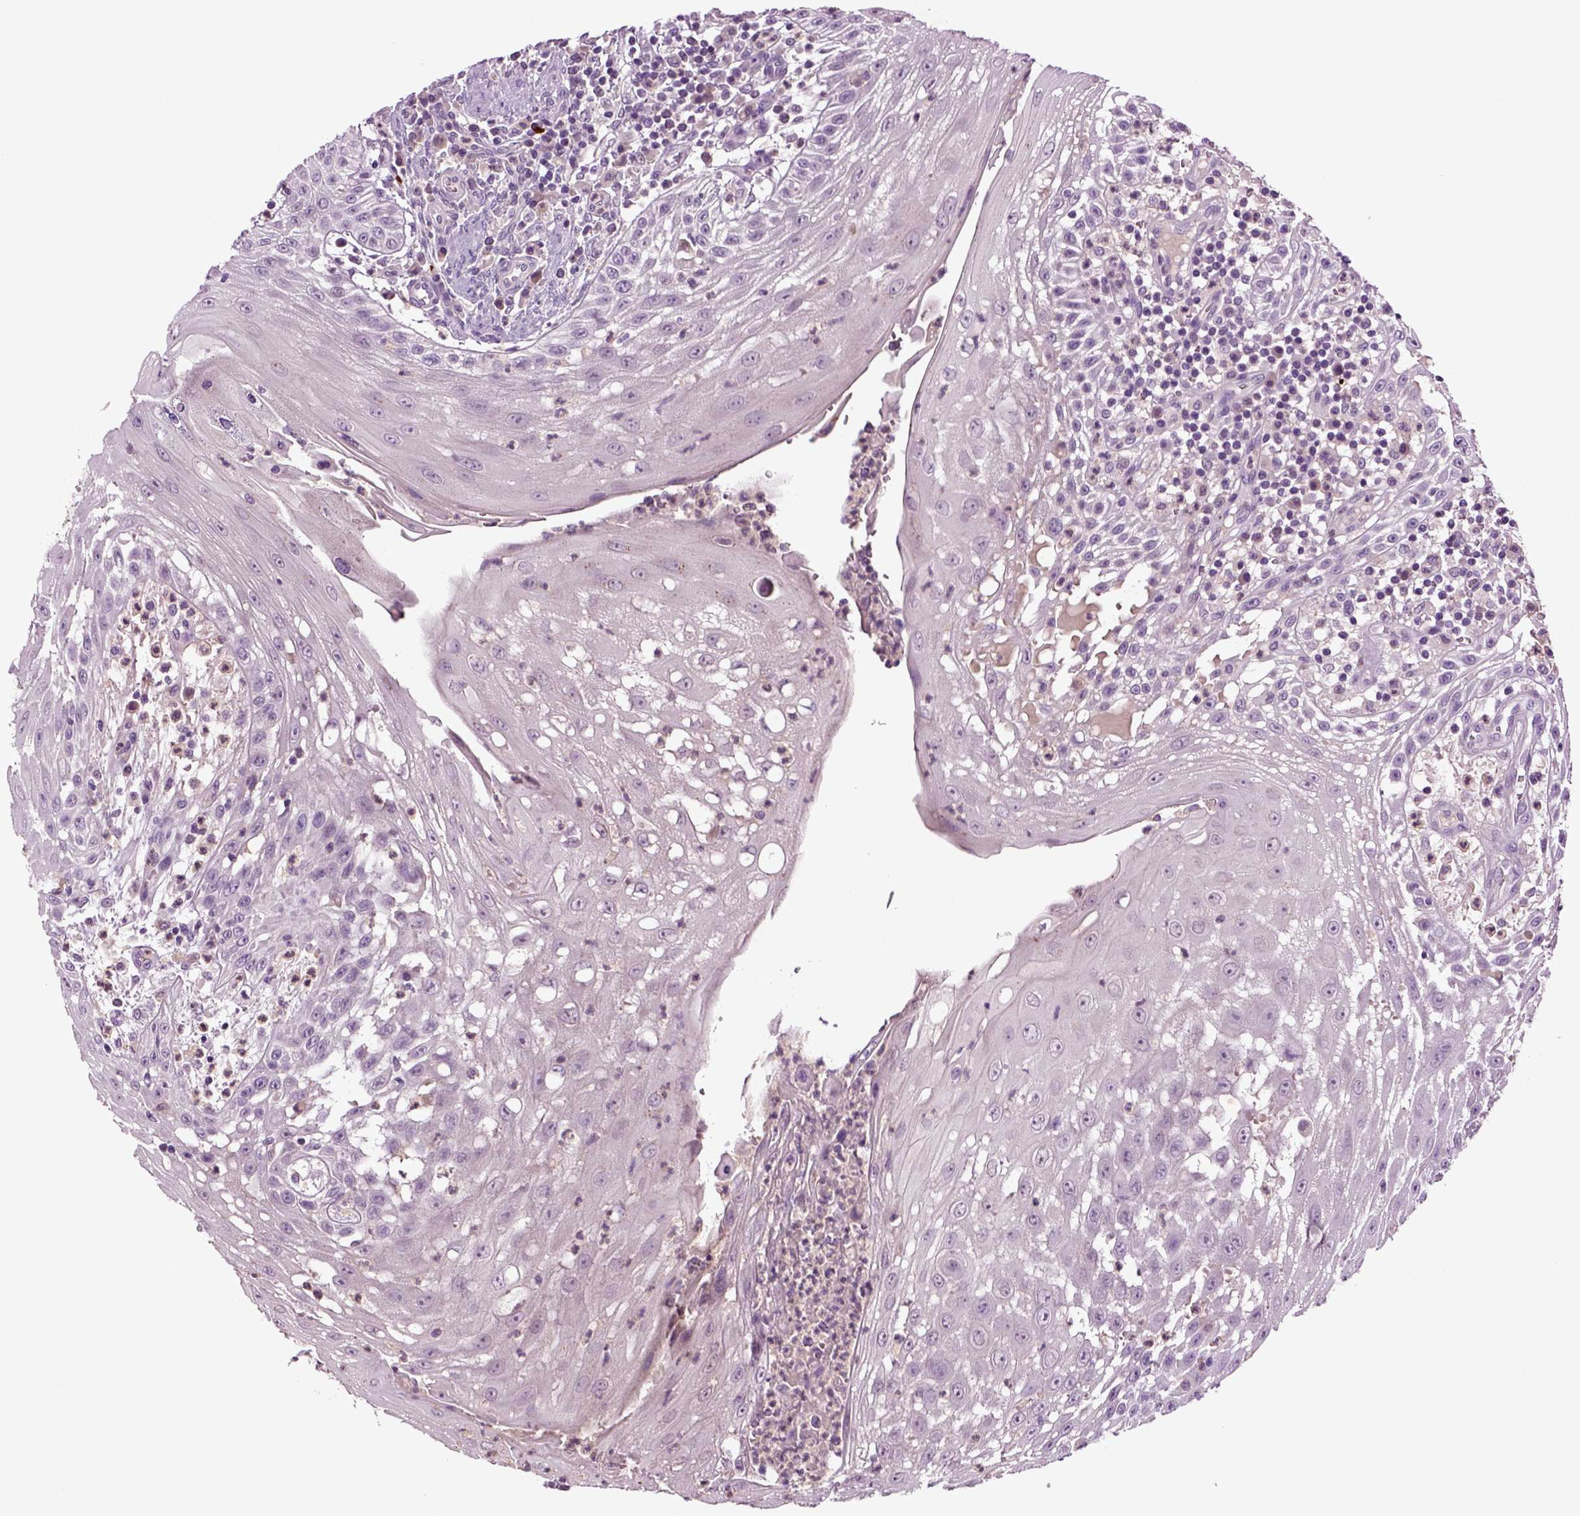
{"staining": {"intensity": "negative", "quantity": "none", "location": "none"}, "tissue": "head and neck cancer", "cell_type": "Tumor cells", "image_type": "cancer", "snomed": [{"axis": "morphology", "description": "Squamous cell carcinoma, NOS"}, {"axis": "topography", "description": "Oral tissue"}, {"axis": "topography", "description": "Head-Neck"}], "caption": "DAB immunohistochemical staining of squamous cell carcinoma (head and neck) demonstrates no significant staining in tumor cells.", "gene": "FGF11", "patient": {"sex": "male", "age": 58}}